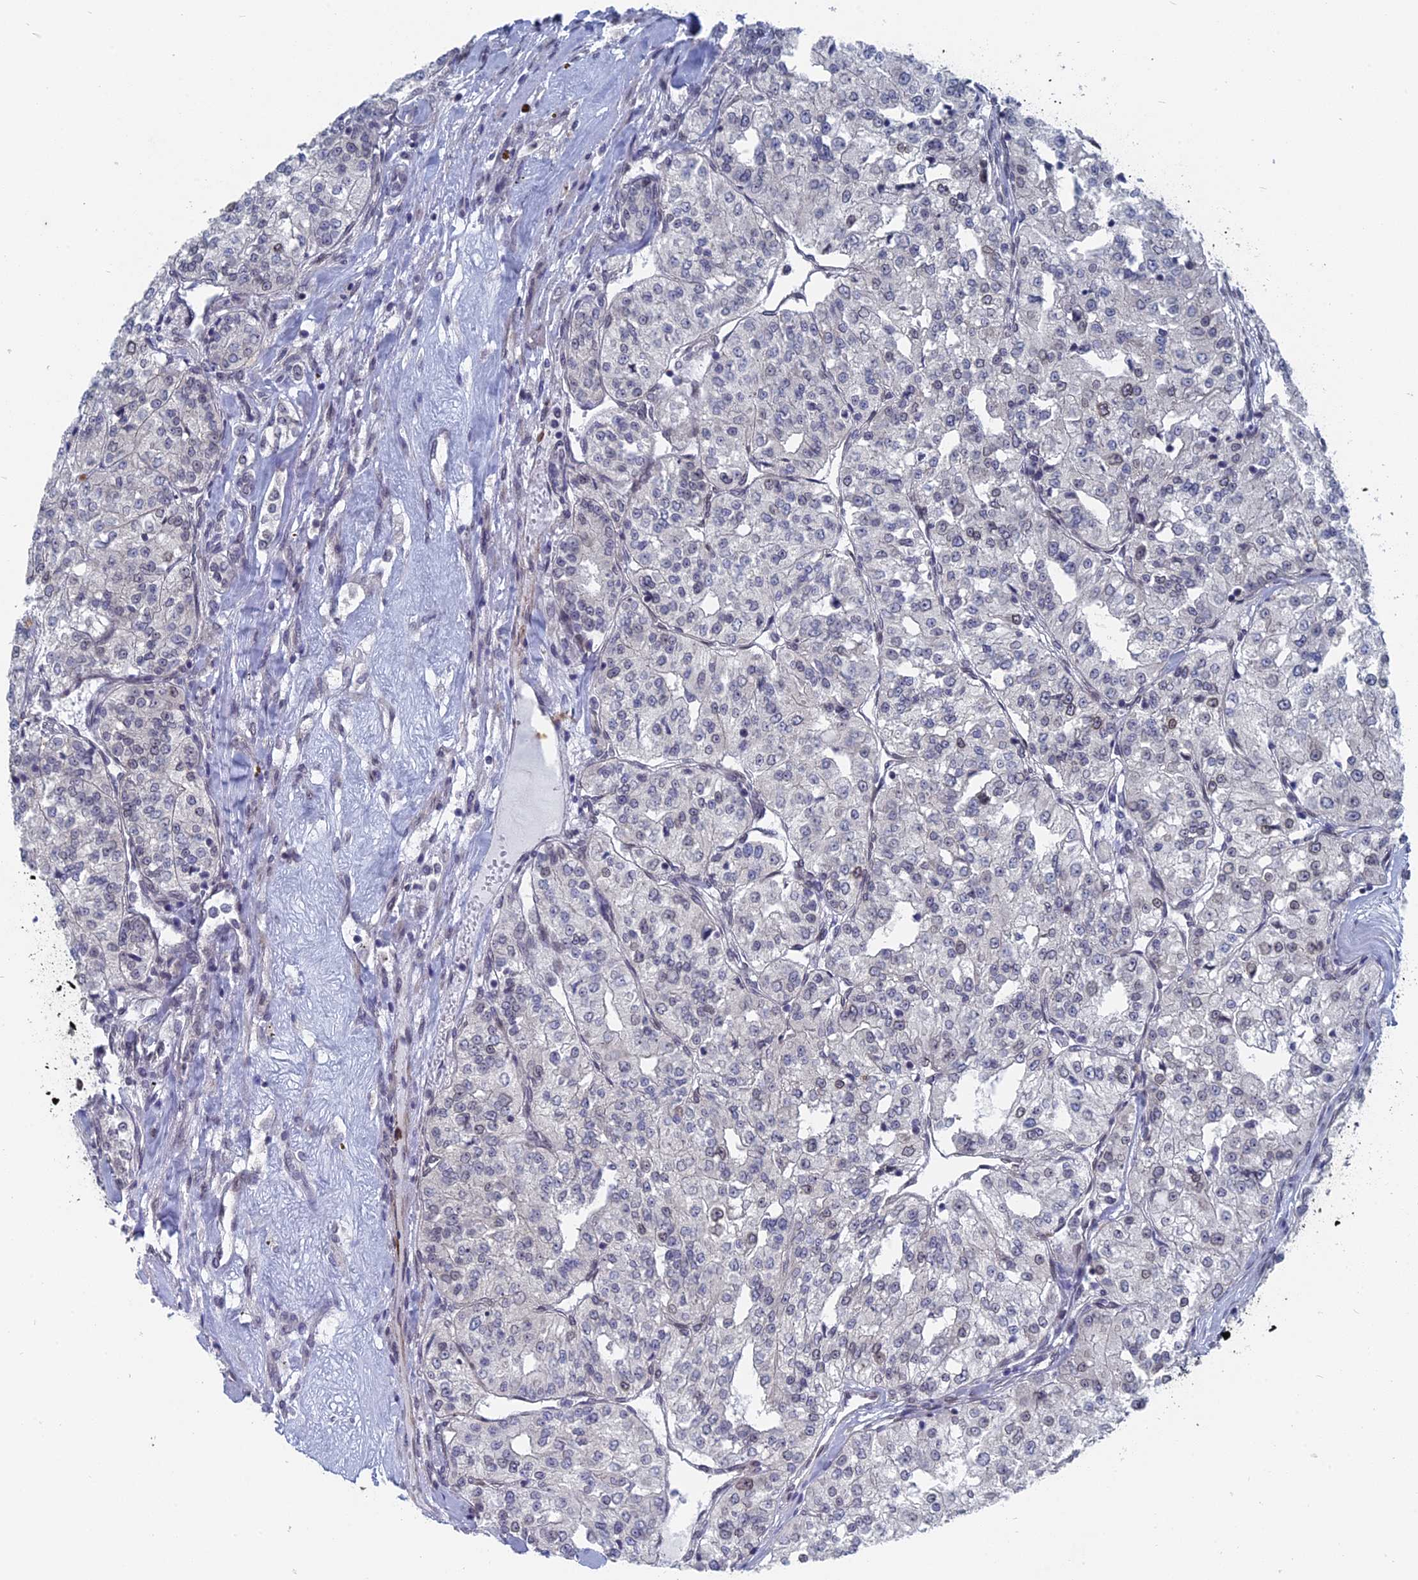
{"staining": {"intensity": "negative", "quantity": "none", "location": "none"}, "tissue": "renal cancer", "cell_type": "Tumor cells", "image_type": "cancer", "snomed": [{"axis": "morphology", "description": "Adenocarcinoma, NOS"}, {"axis": "topography", "description": "Kidney"}], "caption": "The immunohistochemistry (IHC) histopathology image has no significant expression in tumor cells of renal adenocarcinoma tissue.", "gene": "MTRF1", "patient": {"sex": "female", "age": 63}}